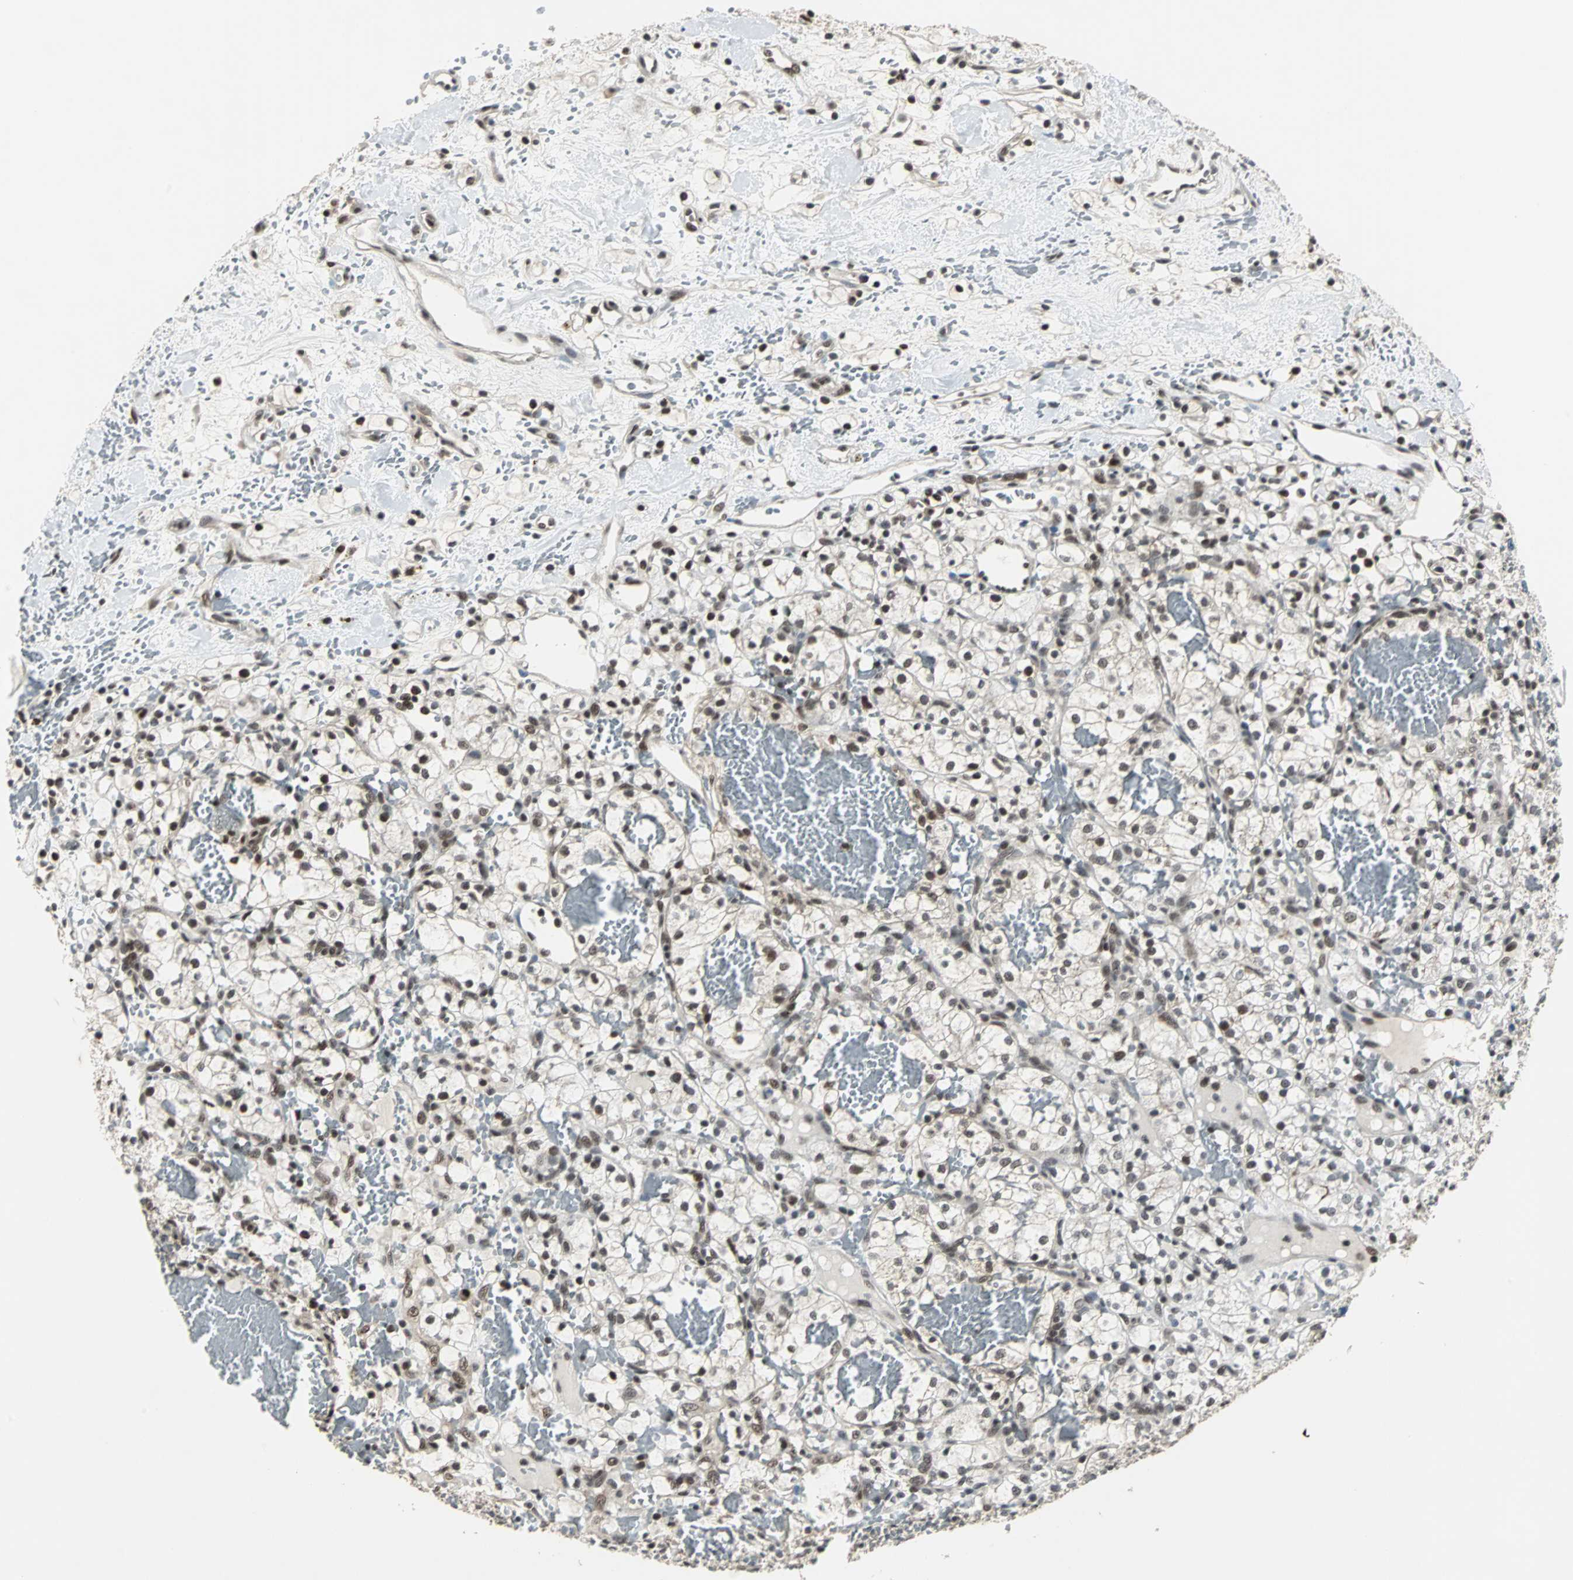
{"staining": {"intensity": "moderate", "quantity": ">75%", "location": "nuclear"}, "tissue": "renal cancer", "cell_type": "Tumor cells", "image_type": "cancer", "snomed": [{"axis": "morphology", "description": "Adenocarcinoma, NOS"}, {"axis": "topography", "description": "Kidney"}], "caption": "Renal adenocarcinoma stained with immunohistochemistry (IHC) demonstrates moderate nuclear positivity in approximately >75% of tumor cells.", "gene": "MKX", "patient": {"sex": "female", "age": 60}}